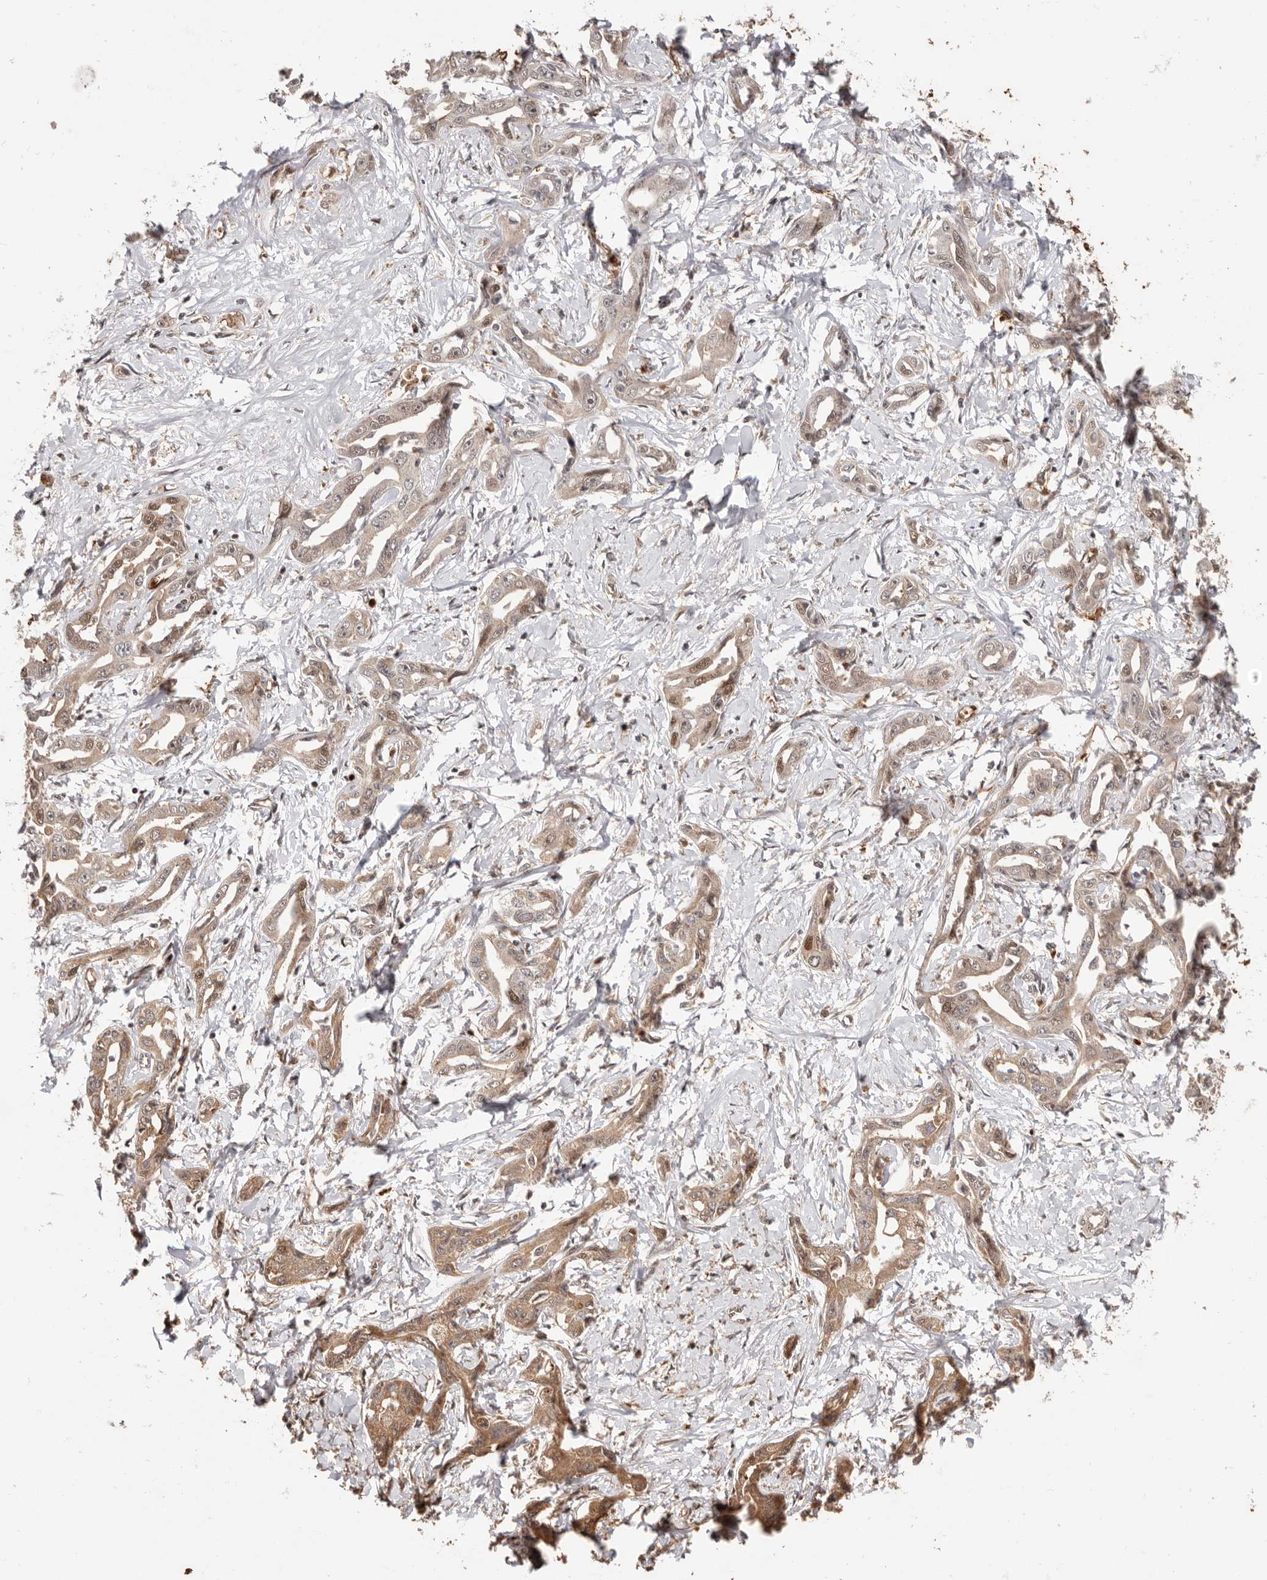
{"staining": {"intensity": "moderate", "quantity": "25%-75%", "location": "cytoplasmic/membranous"}, "tissue": "liver cancer", "cell_type": "Tumor cells", "image_type": "cancer", "snomed": [{"axis": "morphology", "description": "Cholangiocarcinoma"}, {"axis": "topography", "description": "Liver"}], "caption": "A medium amount of moderate cytoplasmic/membranous positivity is identified in about 25%-75% of tumor cells in cholangiocarcinoma (liver) tissue.", "gene": "NCOA3", "patient": {"sex": "male", "age": 59}}